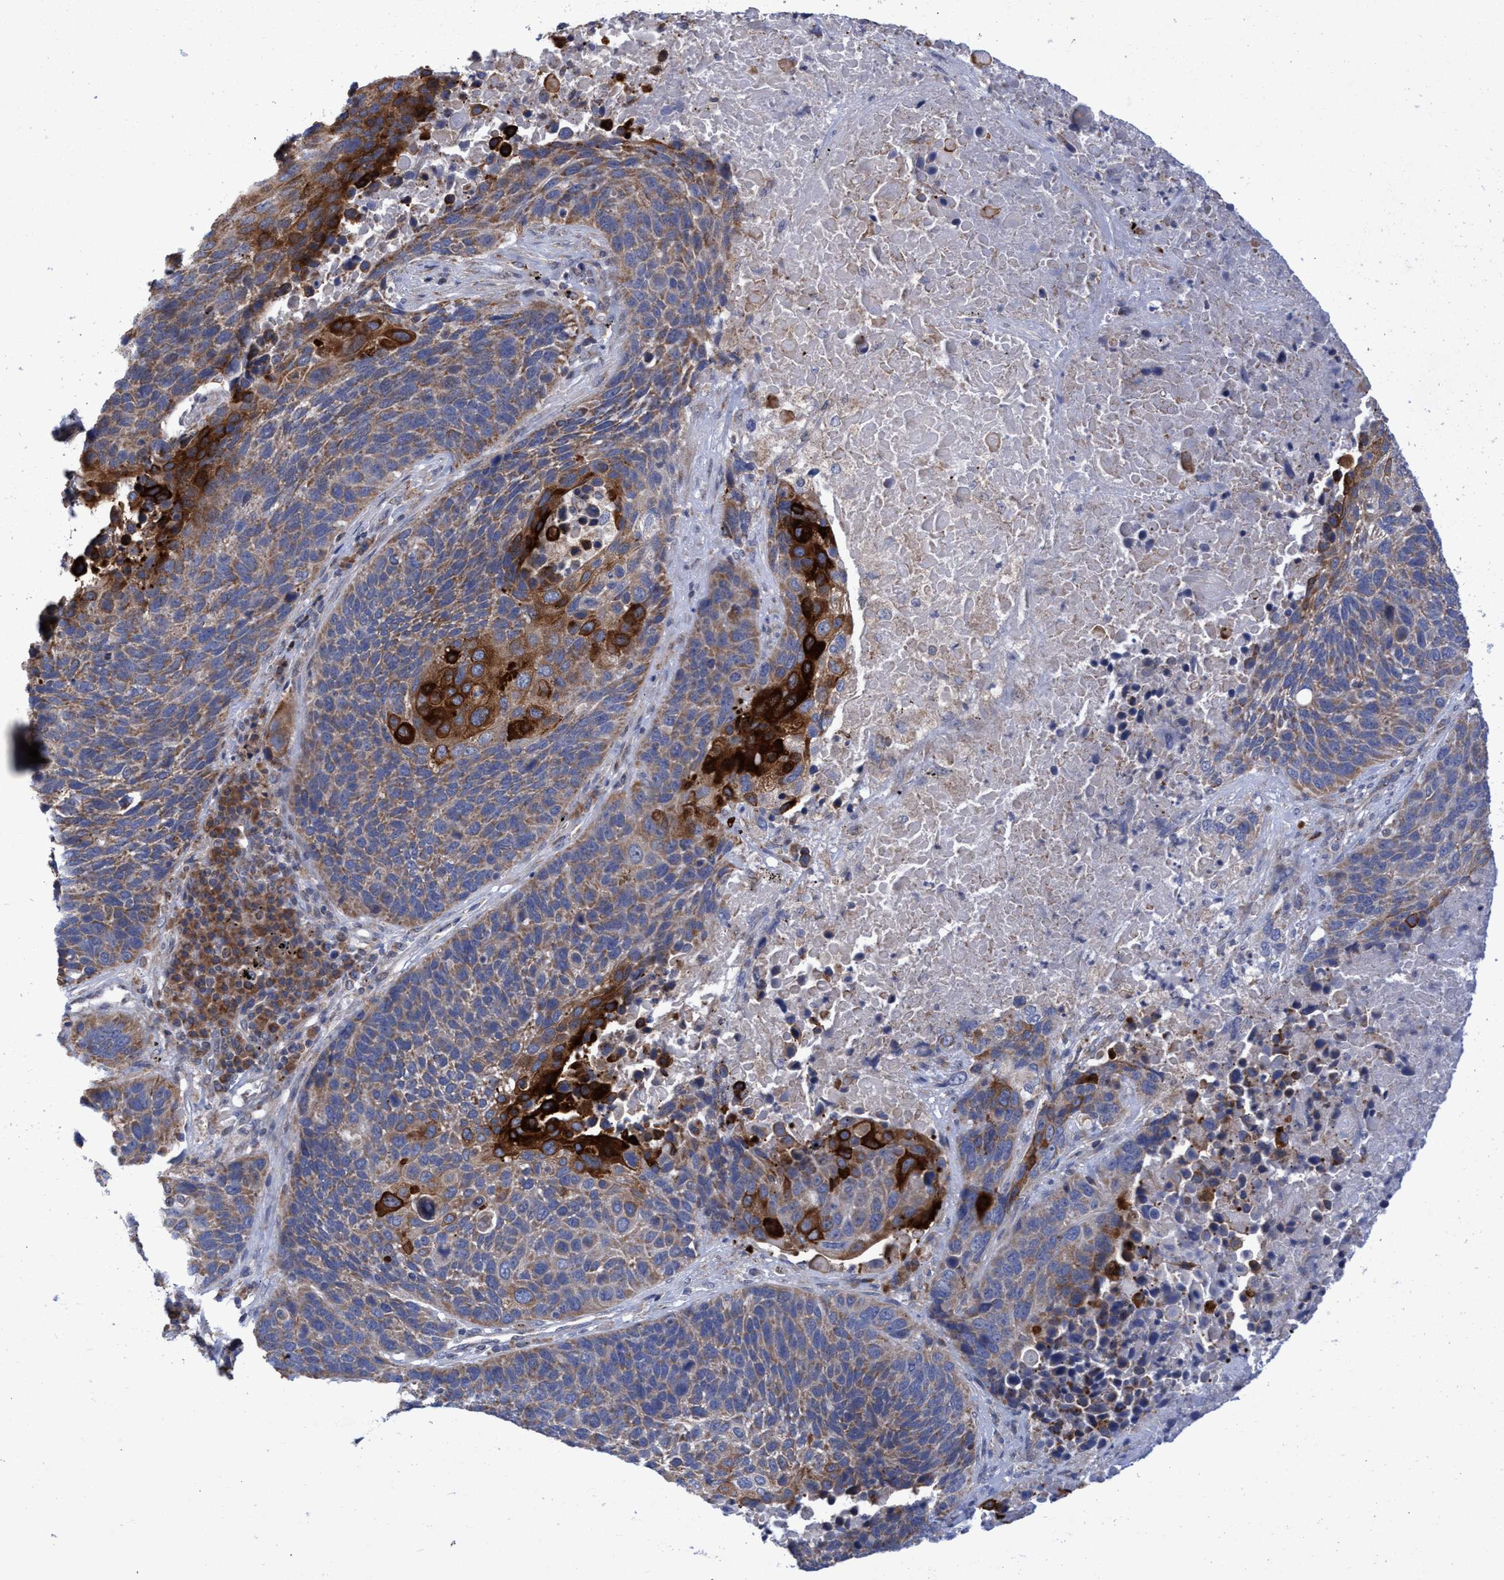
{"staining": {"intensity": "strong", "quantity": "<25%", "location": "cytoplasmic/membranous"}, "tissue": "lung cancer", "cell_type": "Tumor cells", "image_type": "cancer", "snomed": [{"axis": "morphology", "description": "Squamous cell carcinoma, NOS"}, {"axis": "topography", "description": "Lung"}], "caption": "This is a micrograph of immunohistochemistry (IHC) staining of lung squamous cell carcinoma, which shows strong positivity in the cytoplasmic/membranous of tumor cells.", "gene": "NAT16", "patient": {"sex": "male", "age": 66}}